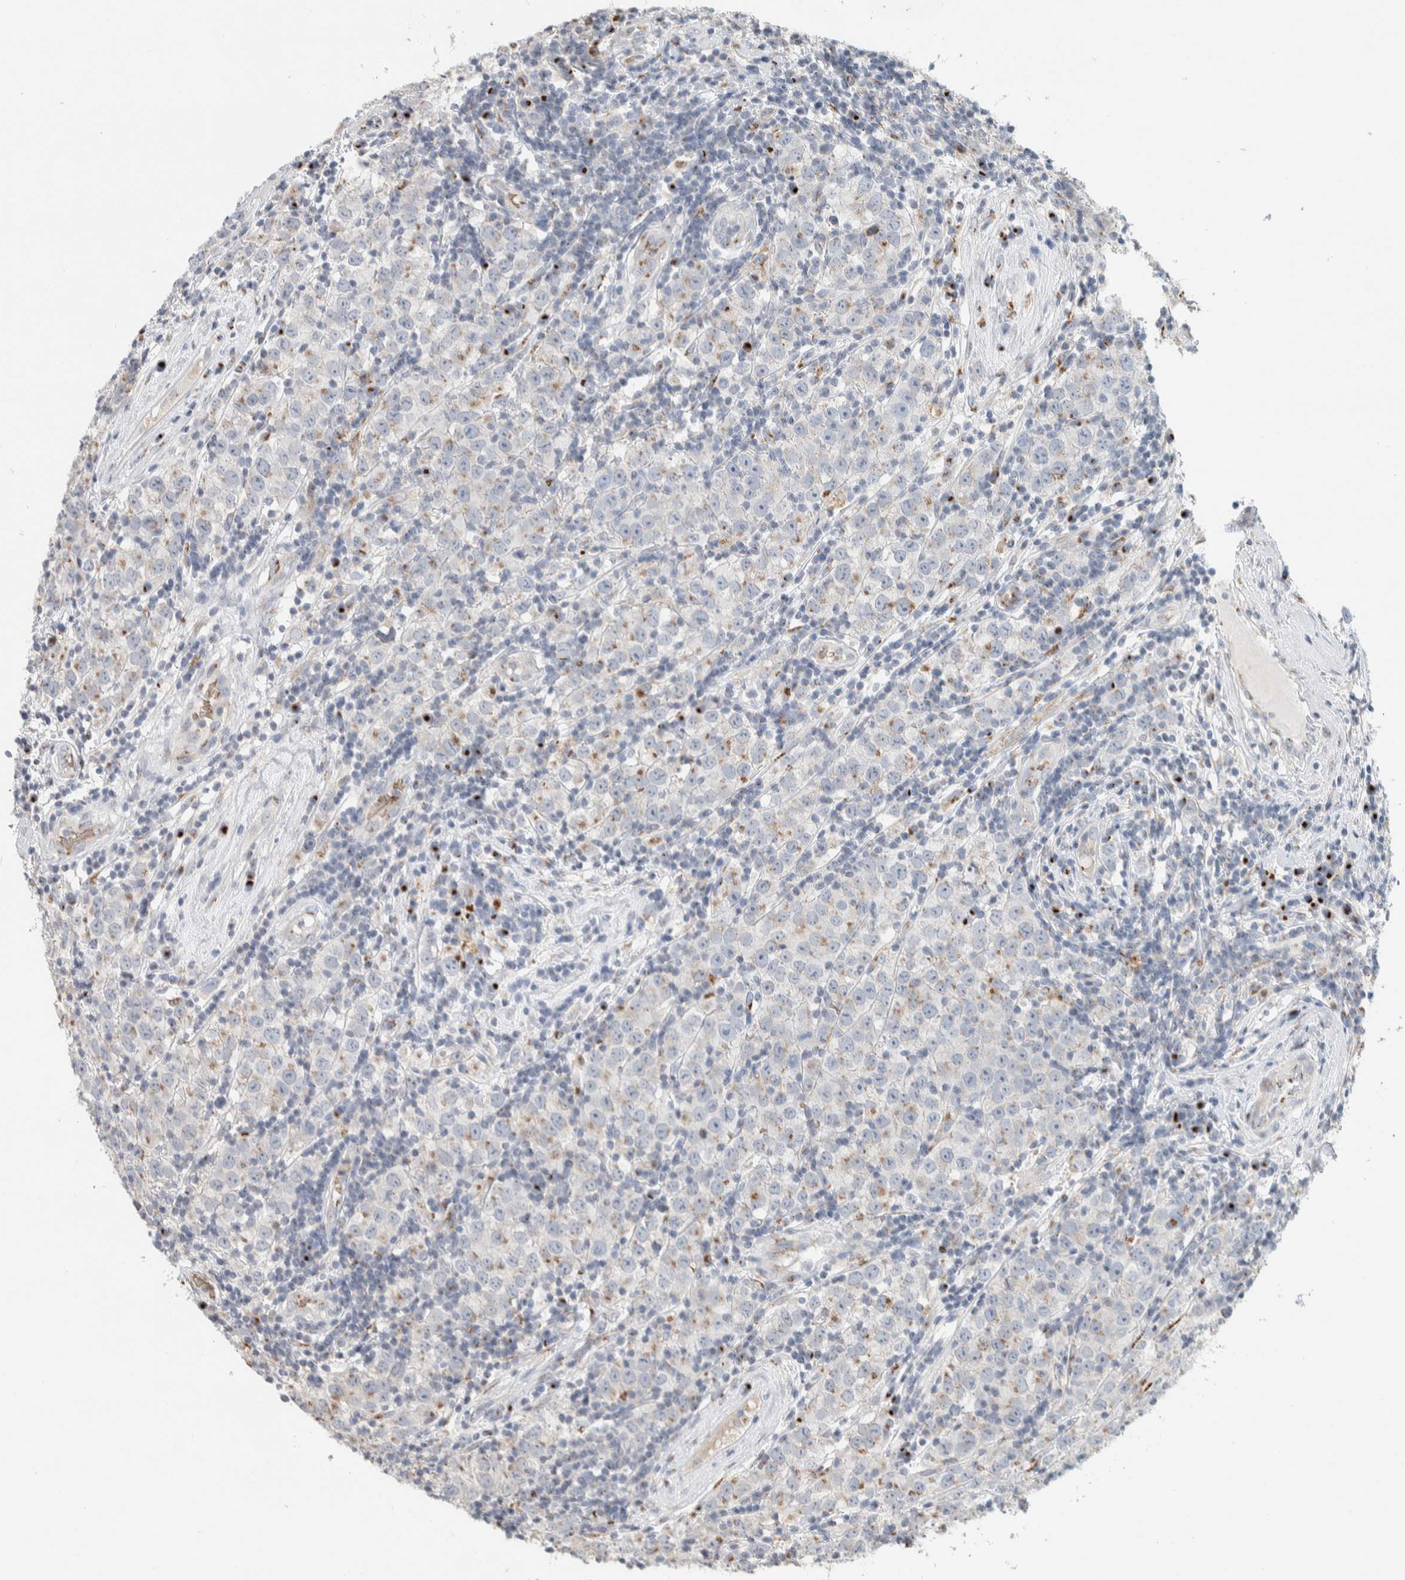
{"staining": {"intensity": "weak", "quantity": "25%-75%", "location": "cytoplasmic/membranous"}, "tissue": "testis cancer", "cell_type": "Tumor cells", "image_type": "cancer", "snomed": [{"axis": "morphology", "description": "Seminoma, NOS"}, {"axis": "morphology", "description": "Carcinoma, Embryonal, NOS"}, {"axis": "topography", "description": "Testis"}], "caption": "High-magnification brightfield microscopy of testis cancer (seminoma) stained with DAB (brown) and counterstained with hematoxylin (blue). tumor cells exhibit weak cytoplasmic/membranous positivity is present in about25%-75% of cells.", "gene": "SLC38A10", "patient": {"sex": "male", "age": 28}}